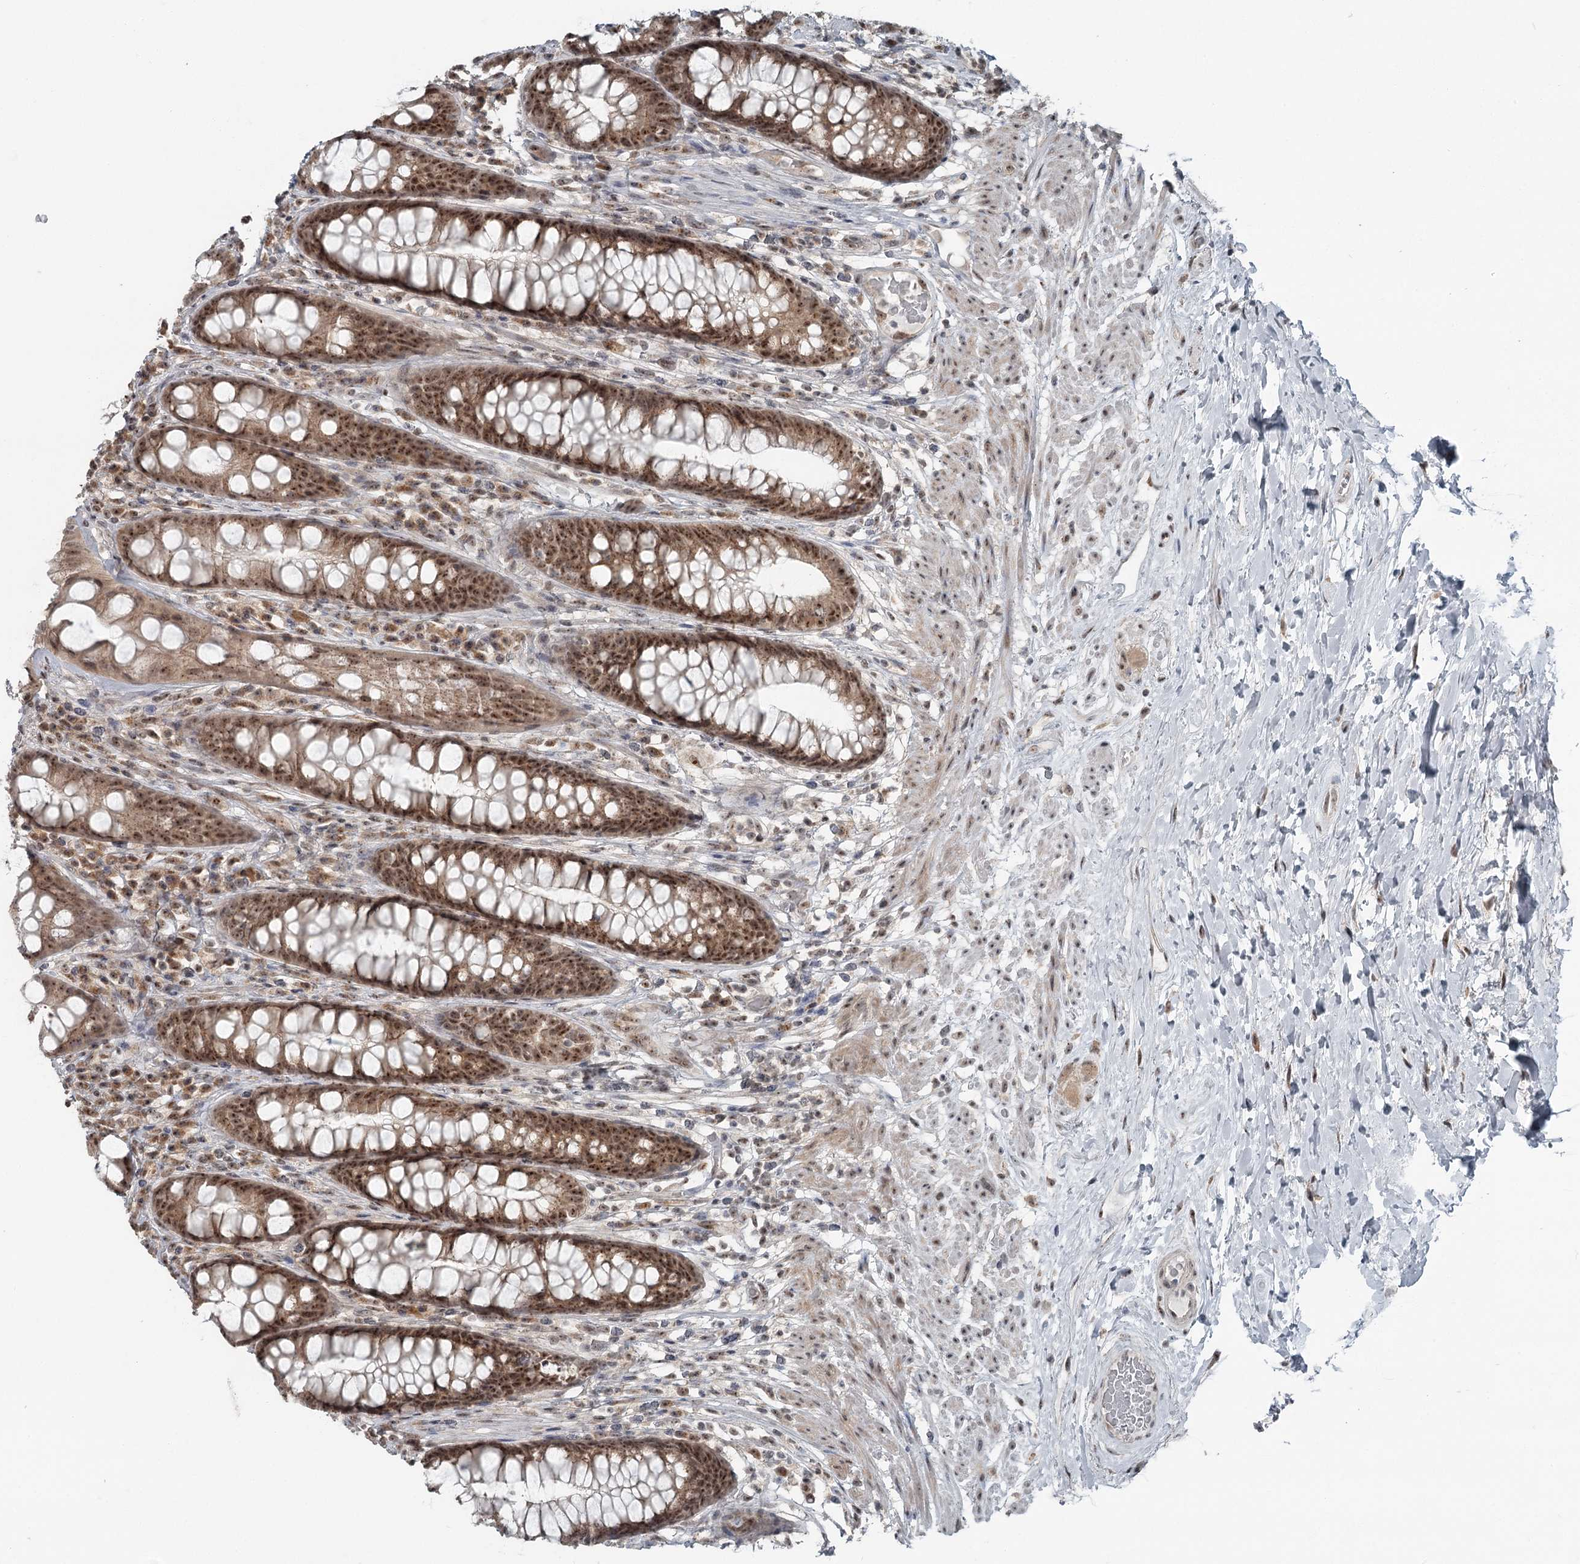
{"staining": {"intensity": "moderate", "quantity": ">75%", "location": "cytoplasmic/membranous,nuclear"}, "tissue": "rectum", "cell_type": "Glandular cells", "image_type": "normal", "snomed": [{"axis": "morphology", "description": "Normal tissue, NOS"}, {"axis": "topography", "description": "Rectum"}], "caption": "Human rectum stained with a protein marker displays moderate staining in glandular cells.", "gene": "EXOSC1", "patient": {"sex": "male", "age": 74}}